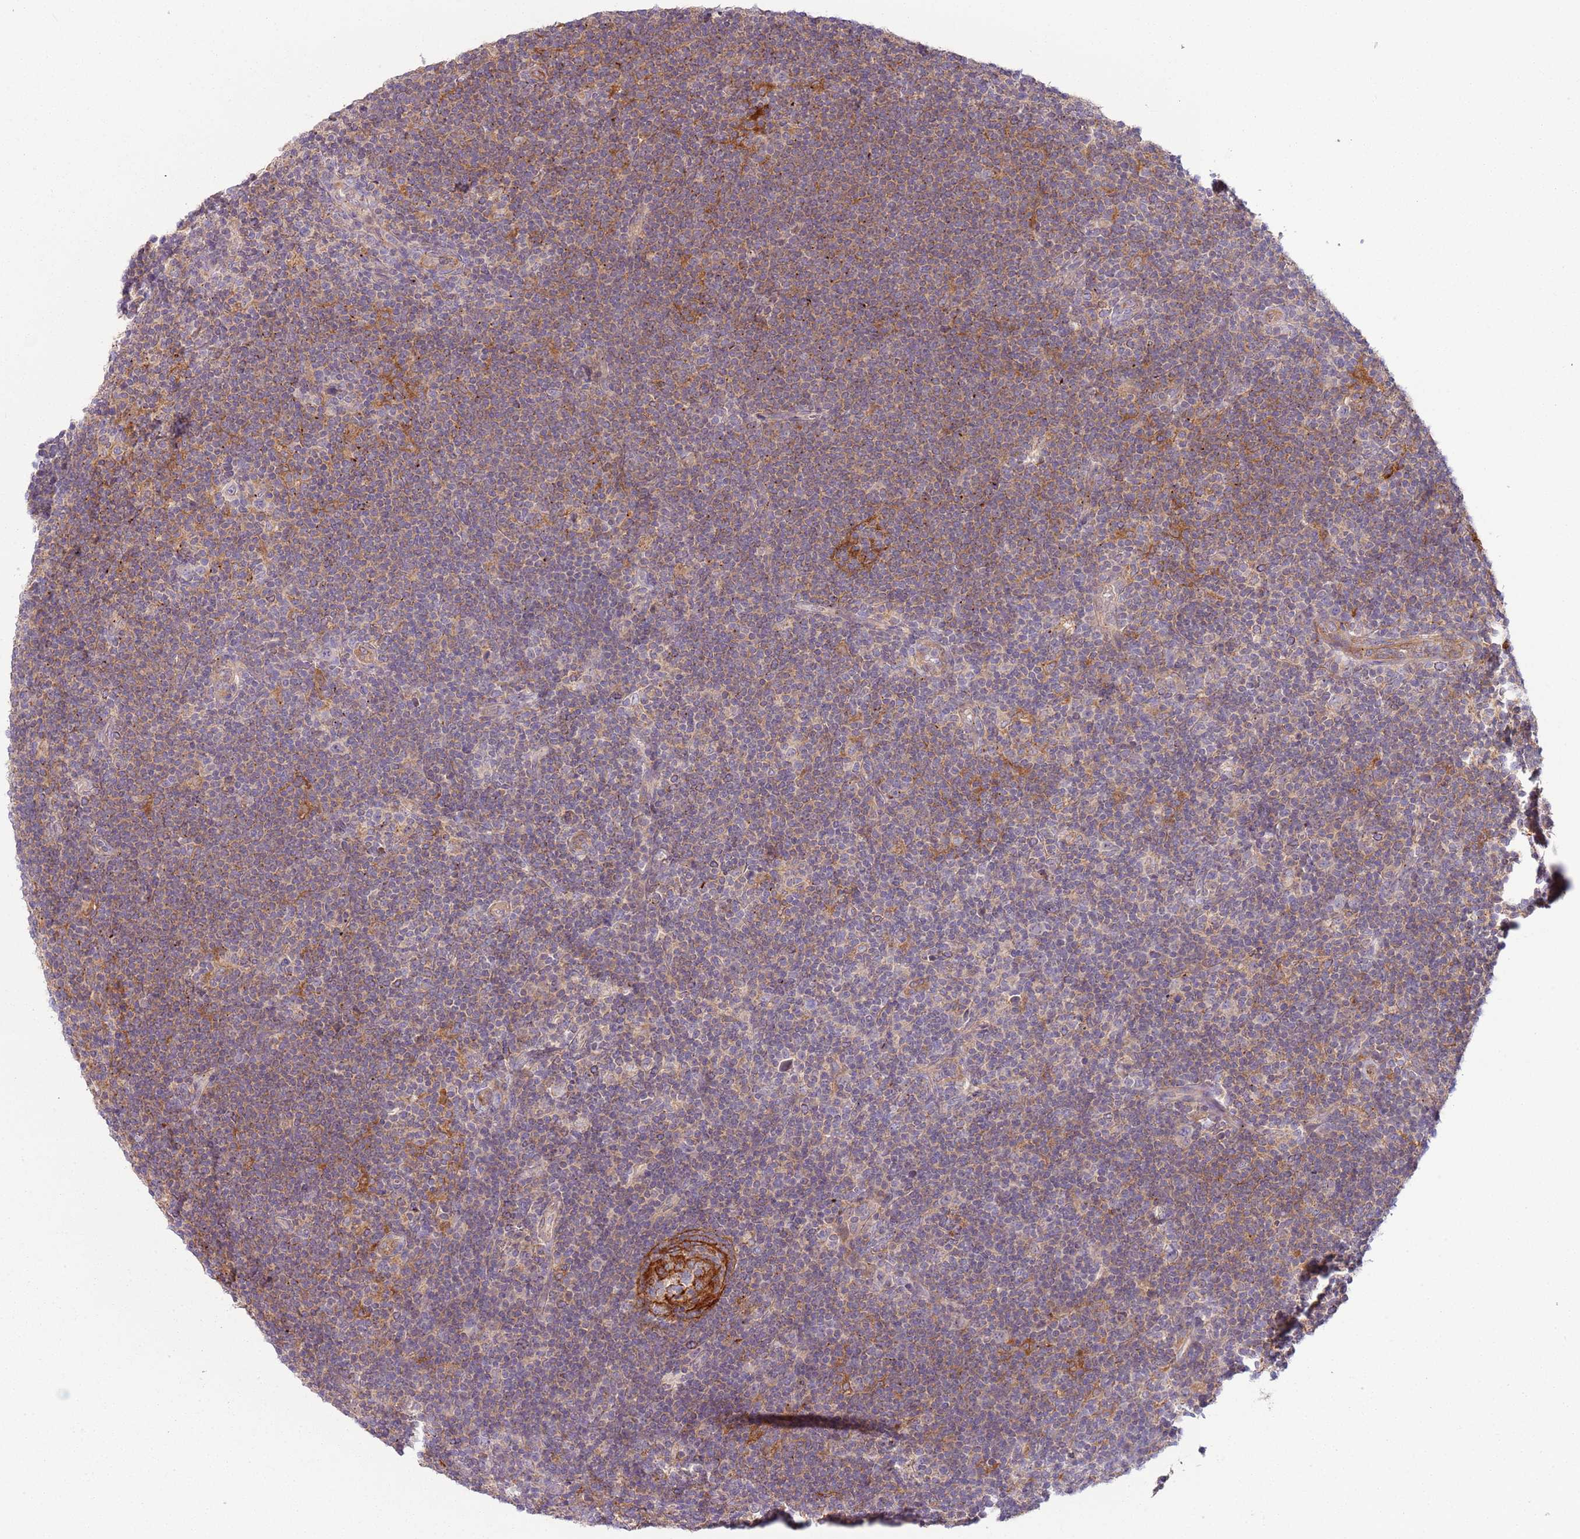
{"staining": {"intensity": "weak", "quantity": "25%-75%", "location": "cytoplasmic/membranous"}, "tissue": "lymphoma", "cell_type": "Tumor cells", "image_type": "cancer", "snomed": [{"axis": "morphology", "description": "Hodgkin's disease, NOS"}, {"axis": "topography", "description": "Lymph node"}], "caption": "Lymphoma was stained to show a protein in brown. There is low levels of weak cytoplasmic/membranous staining in about 25%-75% of tumor cells. (DAB (3,3'-diaminobenzidine) = brown stain, brightfield microscopy at high magnification).", "gene": "DTD2", "patient": {"sex": "female", "age": 57}}